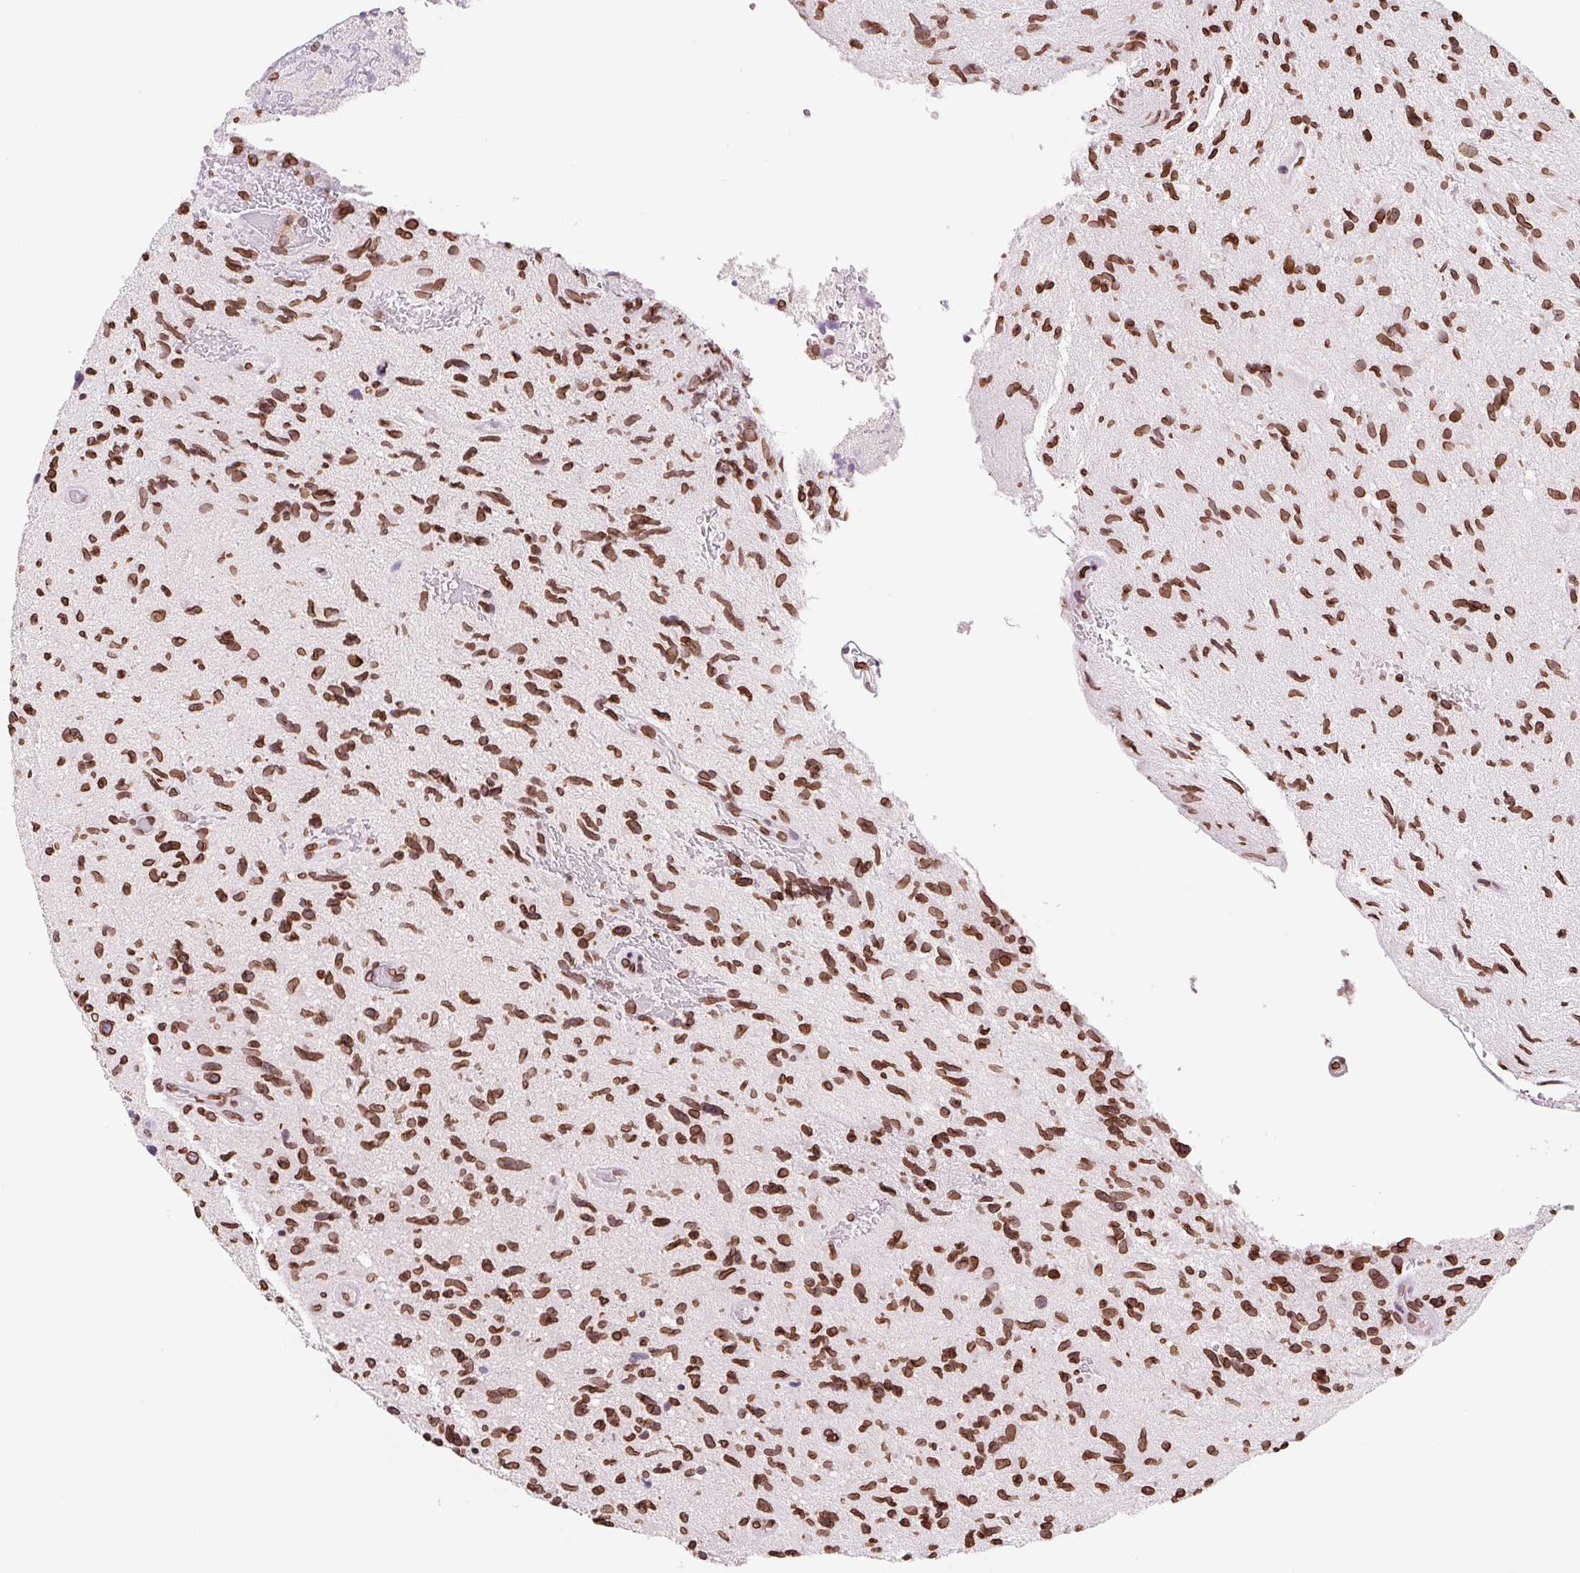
{"staining": {"intensity": "strong", "quantity": ">75%", "location": "cytoplasmic/membranous,nuclear"}, "tissue": "glioma", "cell_type": "Tumor cells", "image_type": "cancer", "snomed": [{"axis": "morphology", "description": "Glioma, malignant, High grade"}, {"axis": "topography", "description": "Brain"}], "caption": "Strong cytoplasmic/membranous and nuclear expression is seen in about >75% of tumor cells in malignant glioma (high-grade).", "gene": "LMNB2", "patient": {"sex": "male", "age": 54}}